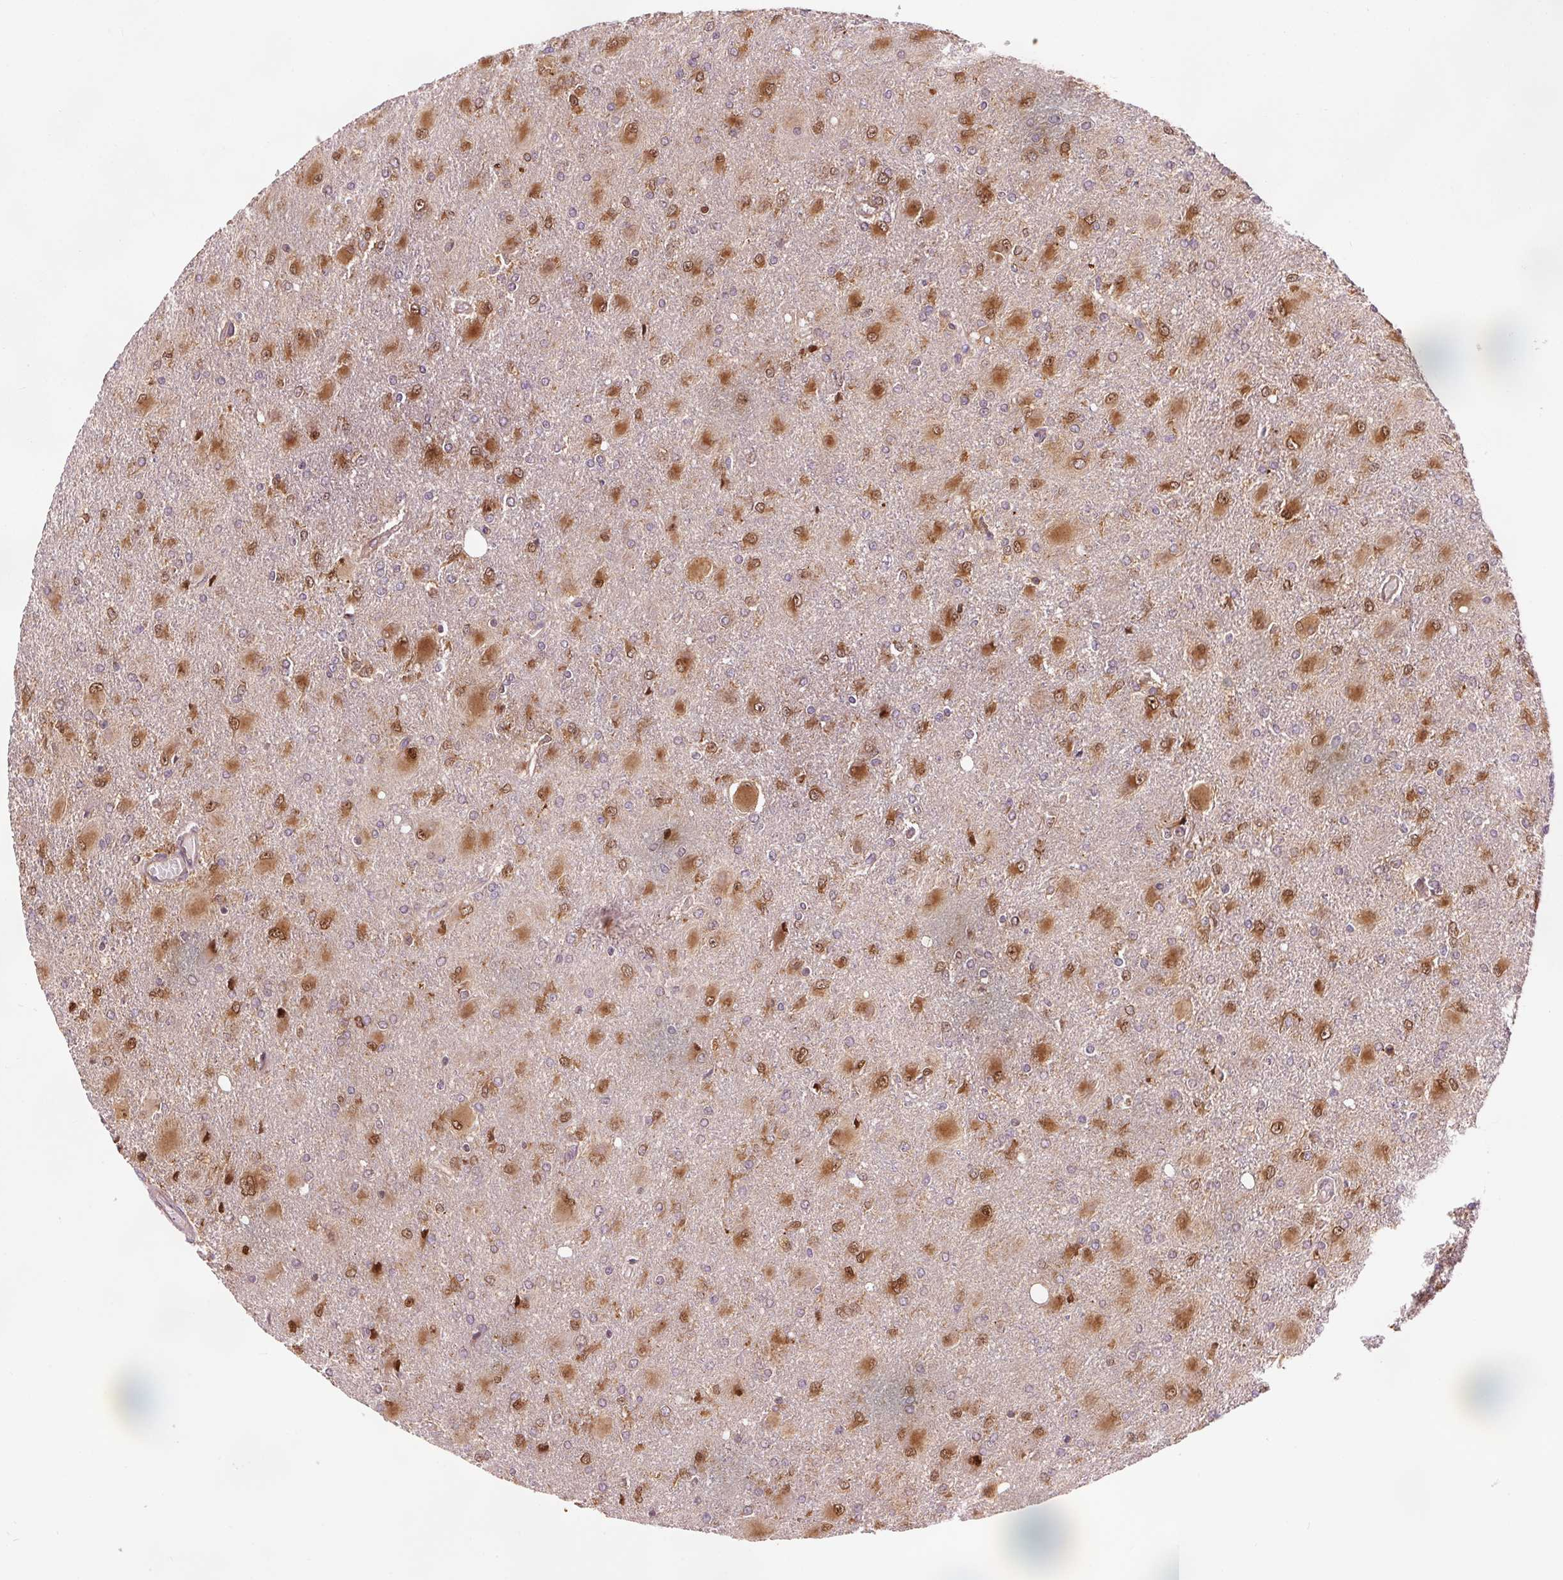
{"staining": {"intensity": "strong", "quantity": ">75%", "location": "cytoplasmic/membranous"}, "tissue": "glioma", "cell_type": "Tumor cells", "image_type": "cancer", "snomed": [{"axis": "morphology", "description": "Glioma, malignant, High grade"}, {"axis": "topography", "description": "Brain"}], "caption": "Brown immunohistochemical staining in glioma shows strong cytoplasmic/membranous positivity in about >75% of tumor cells.", "gene": "PDAP1", "patient": {"sex": "male", "age": 67}}